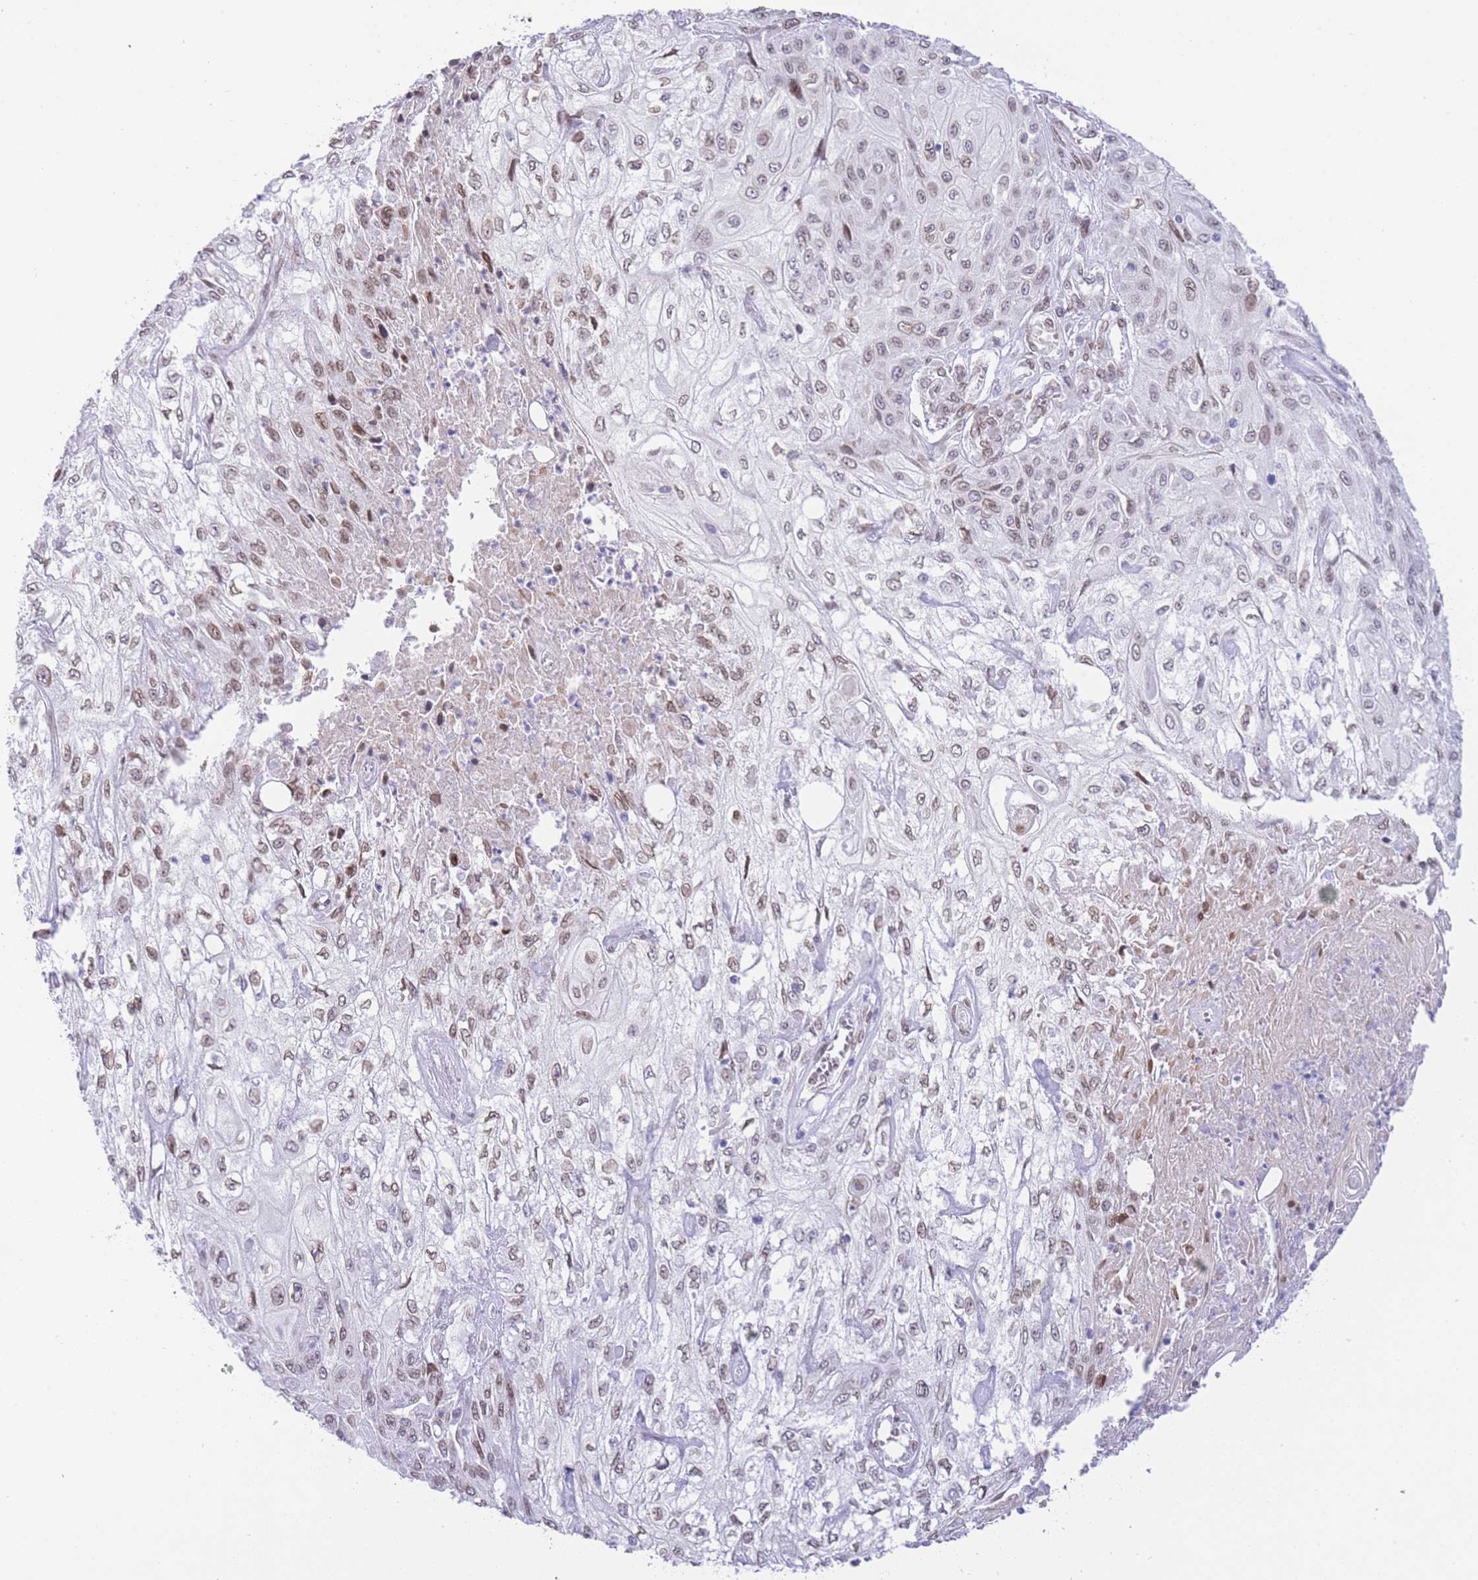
{"staining": {"intensity": "weak", "quantity": ">75%", "location": "nuclear"}, "tissue": "skin cancer", "cell_type": "Tumor cells", "image_type": "cancer", "snomed": [{"axis": "morphology", "description": "Squamous cell carcinoma, NOS"}, {"axis": "morphology", "description": "Squamous cell carcinoma, metastatic, NOS"}, {"axis": "topography", "description": "Skin"}, {"axis": "topography", "description": "Lymph node"}], "caption": "Brown immunohistochemical staining in human skin cancer reveals weak nuclear staining in about >75% of tumor cells.", "gene": "OR10AD1", "patient": {"sex": "male", "age": 75}}